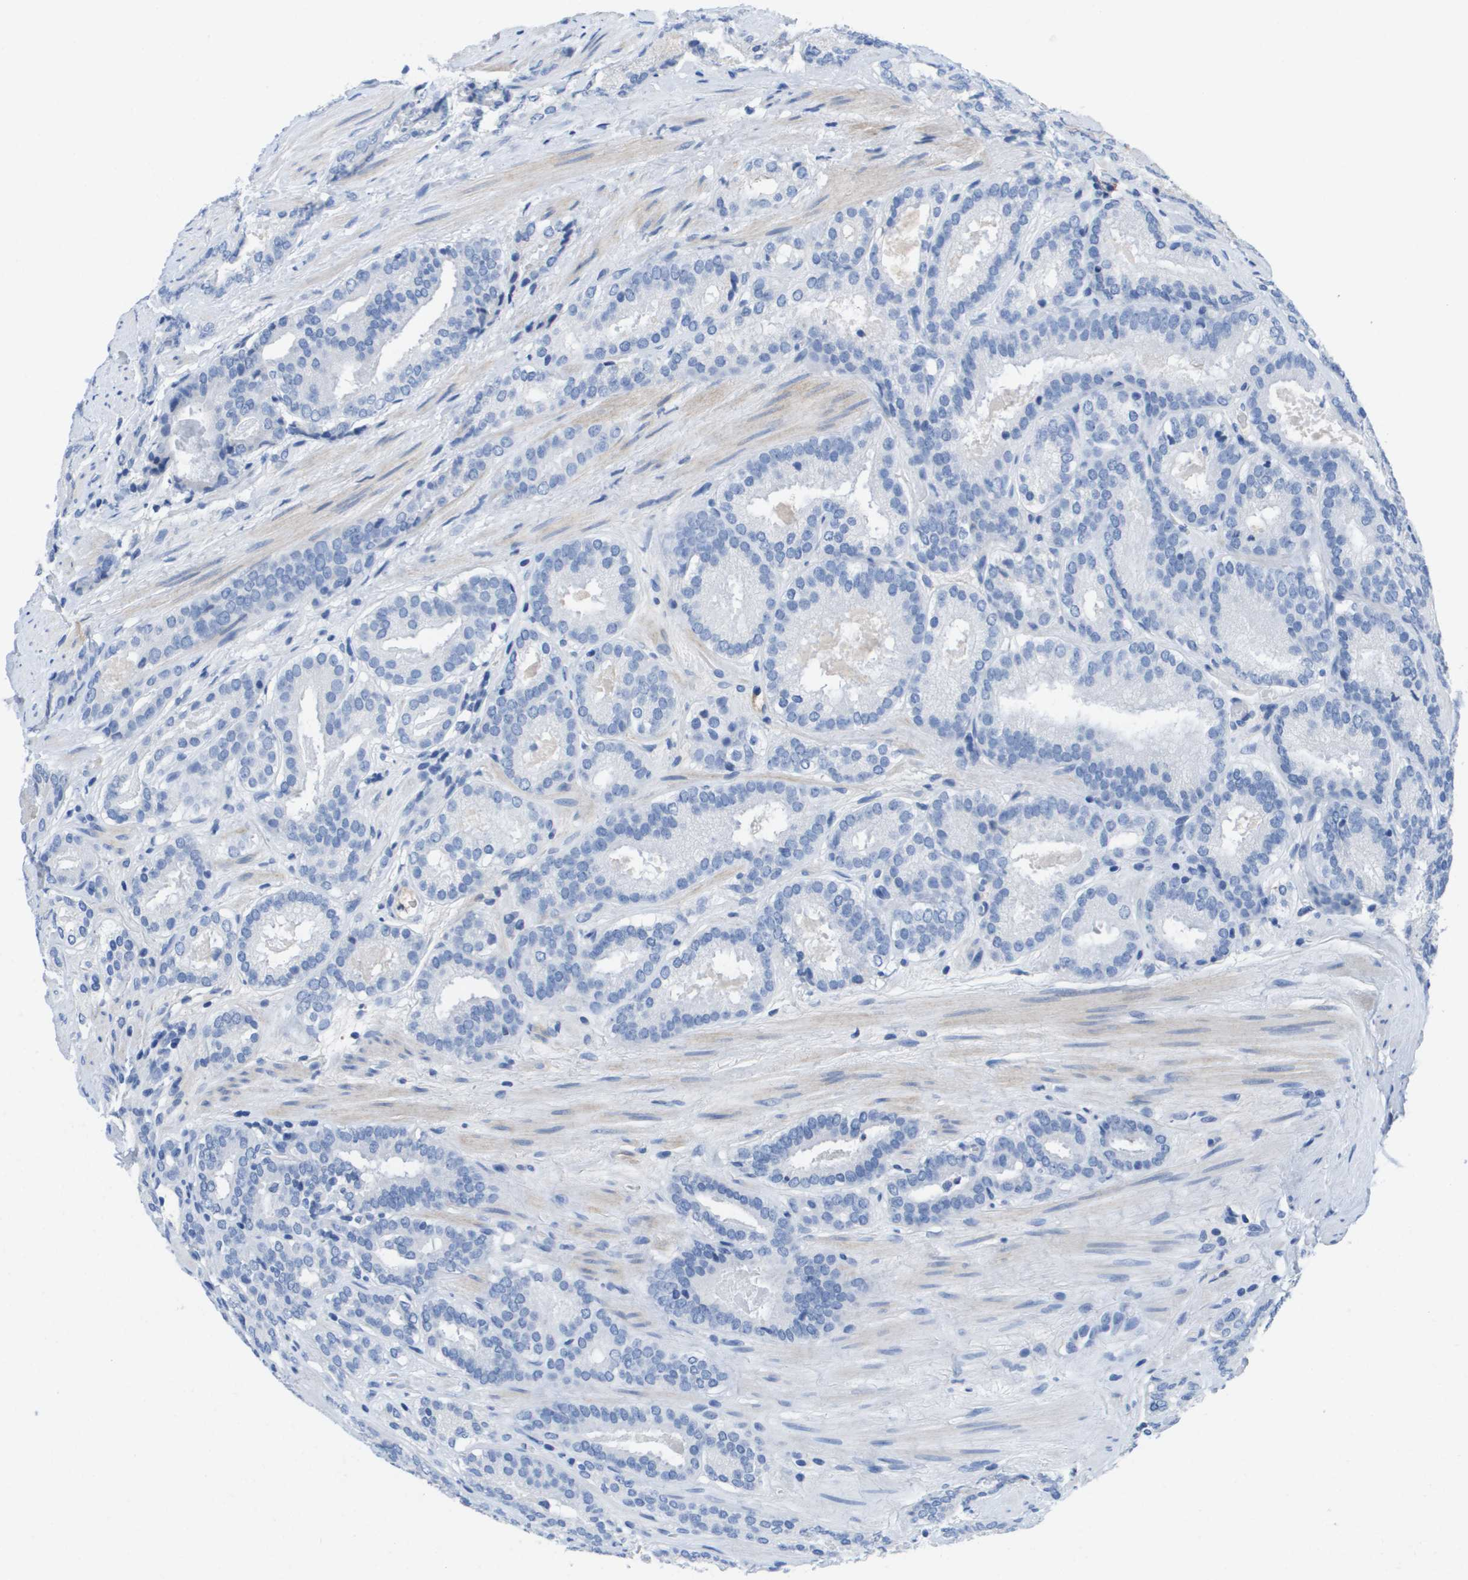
{"staining": {"intensity": "negative", "quantity": "none", "location": "none"}, "tissue": "prostate cancer", "cell_type": "Tumor cells", "image_type": "cancer", "snomed": [{"axis": "morphology", "description": "Adenocarcinoma, Low grade"}, {"axis": "topography", "description": "Prostate"}], "caption": "High power microscopy image of an immunohistochemistry (IHC) histopathology image of prostate cancer (adenocarcinoma (low-grade)), revealing no significant staining in tumor cells.", "gene": "APOA1", "patient": {"sex": "male", "age": 69}}